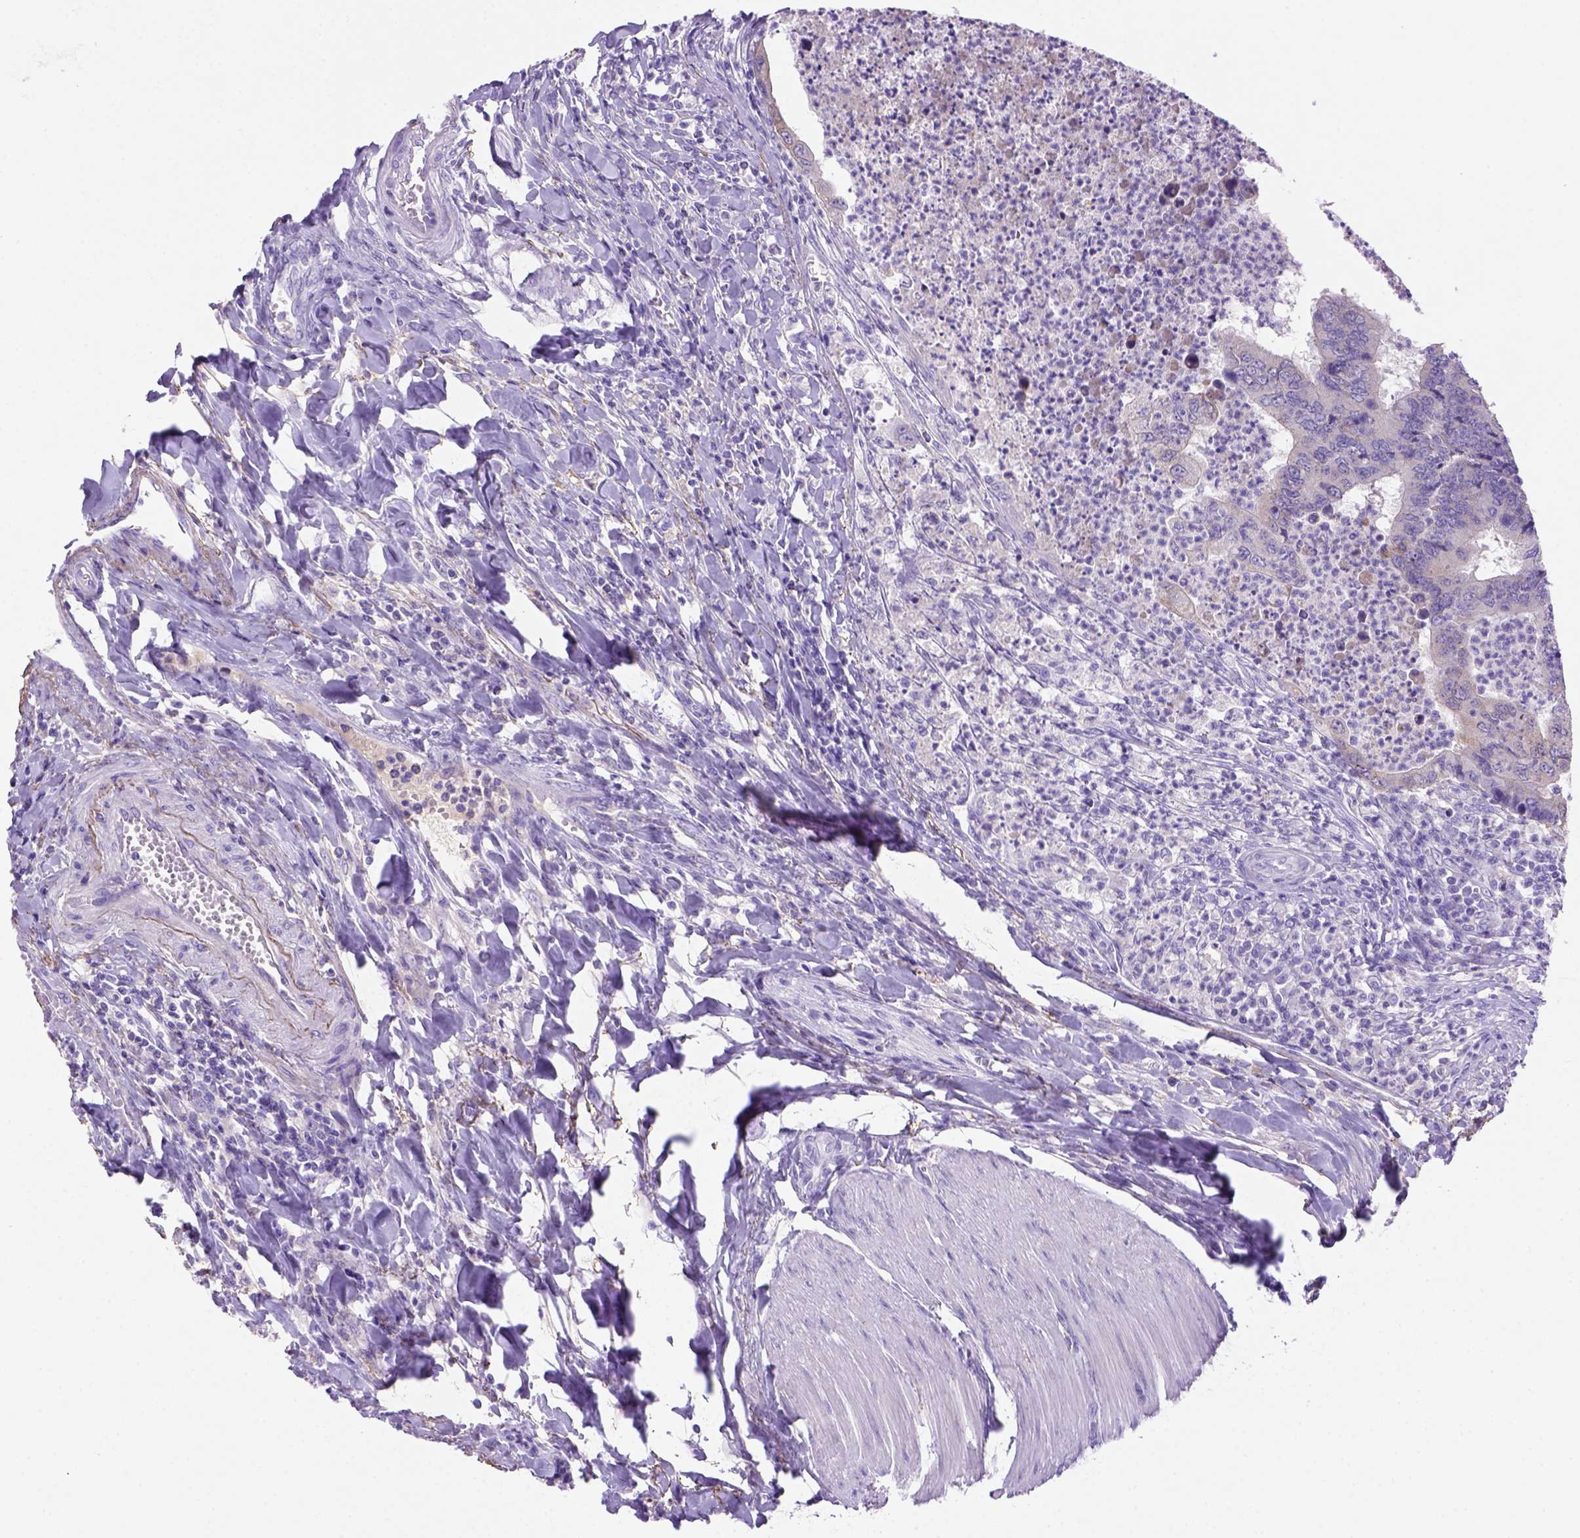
{"staining": {"intensity": "negative", "quantity": "none", "location": "none"}, "tissue": "colorectal cancer", "cell_type": "Tumor cells", "image_type": "cancer", "snomed": [{"axis": "morphology", "description": "Adenocarcinoma, NOS"}, {"axis": "topography", "description": "Colon"}], "caption": "Tumor cells show no significant staining in colorectal adenocarcinoma.", "gene": "SIRPD", "patient": {"sex": "female", "age": 67}}